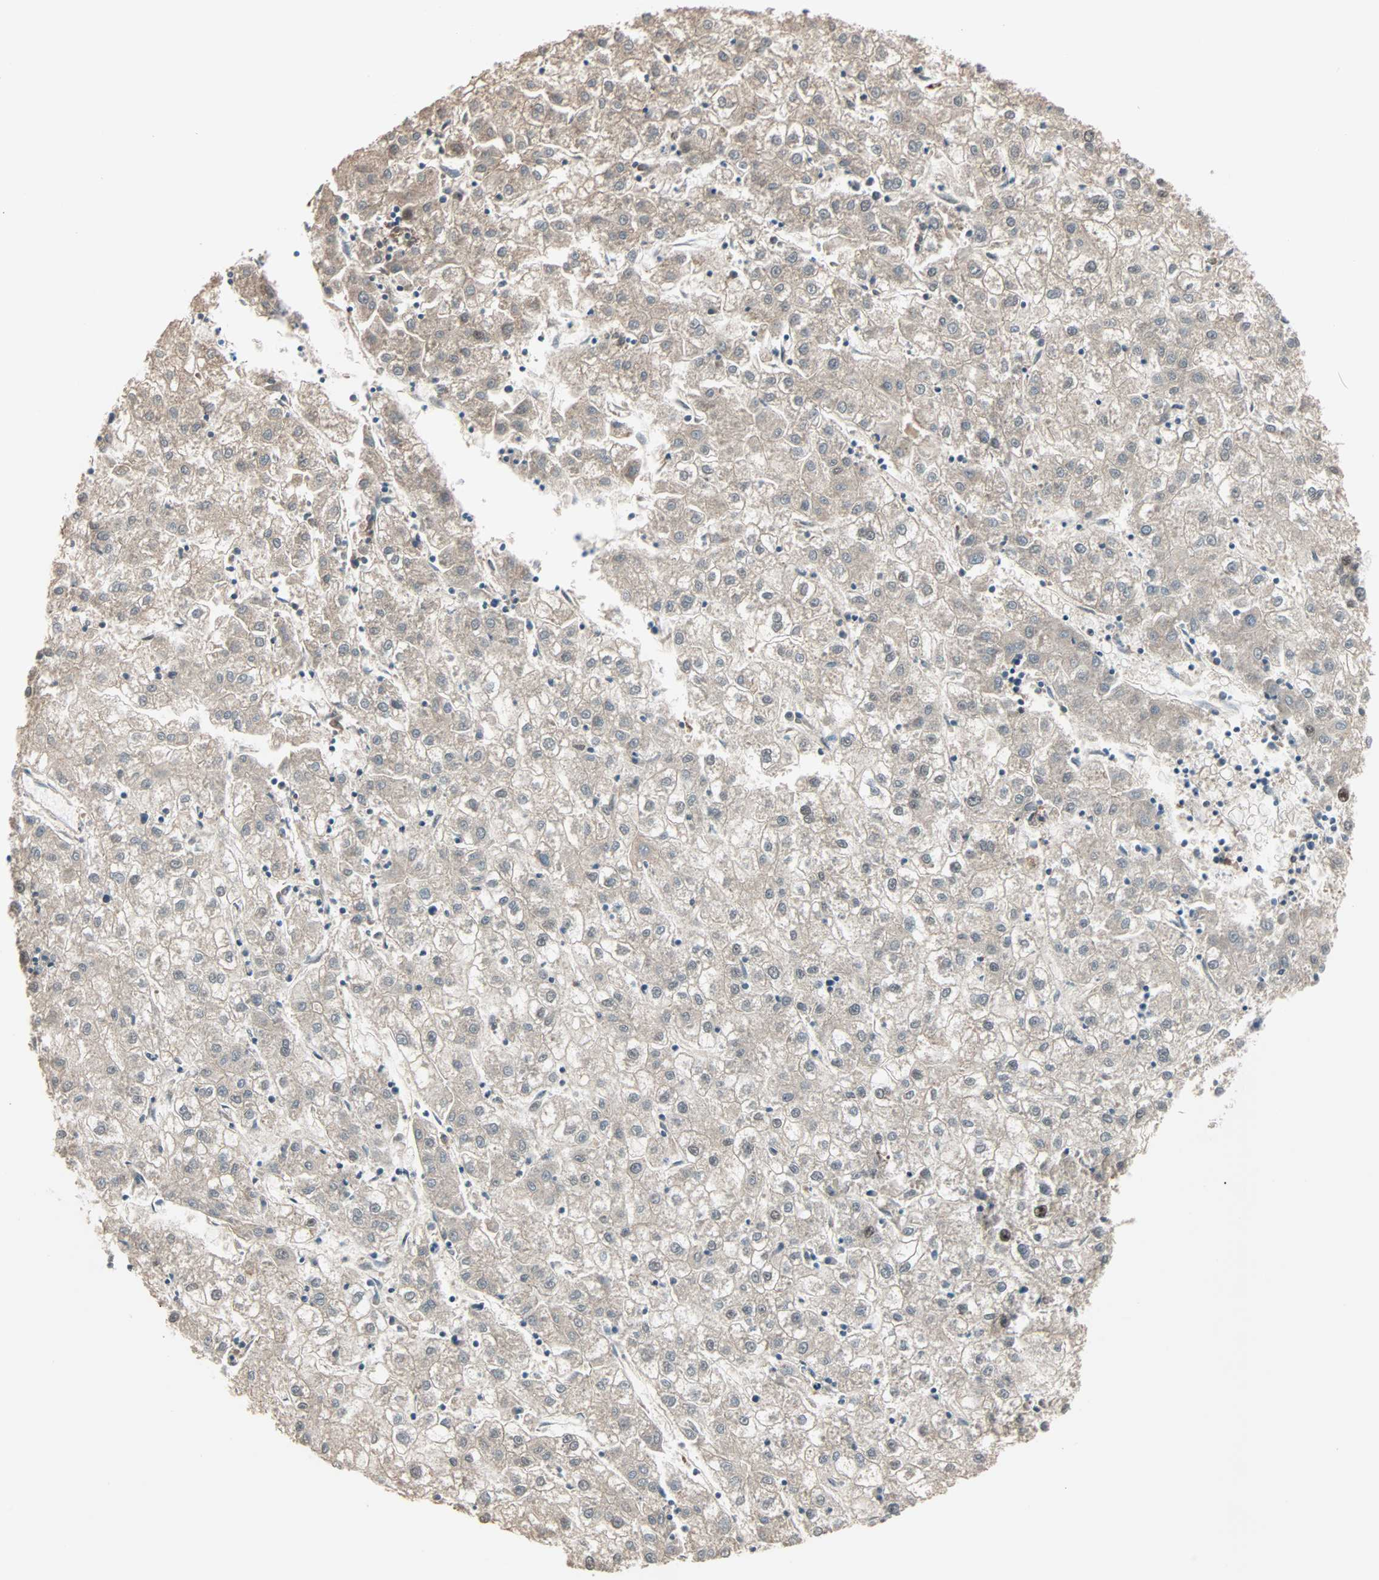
{"staining": {"intensity": "weak", "quantity": ">75%", "location": "cytoplasmic/membranous"}, "tissue": "liver cancer", "cell_type": "Tumor cells", "image_type": "cancer", "snomed": [{"axis": "morphology", "description": "Carcinoma, Hepatocellular, NOS"}, {"axis": "topography", "description": "Liver"}], "caption": "Human liver hepatocellular carcinoma stained with a brown dye reveals weak cytoplasmic/membranous positive staining in approximately >75% of tumor cells.", "gene": "KDM4A", "patient": {"sex": "male", "age": 72}}